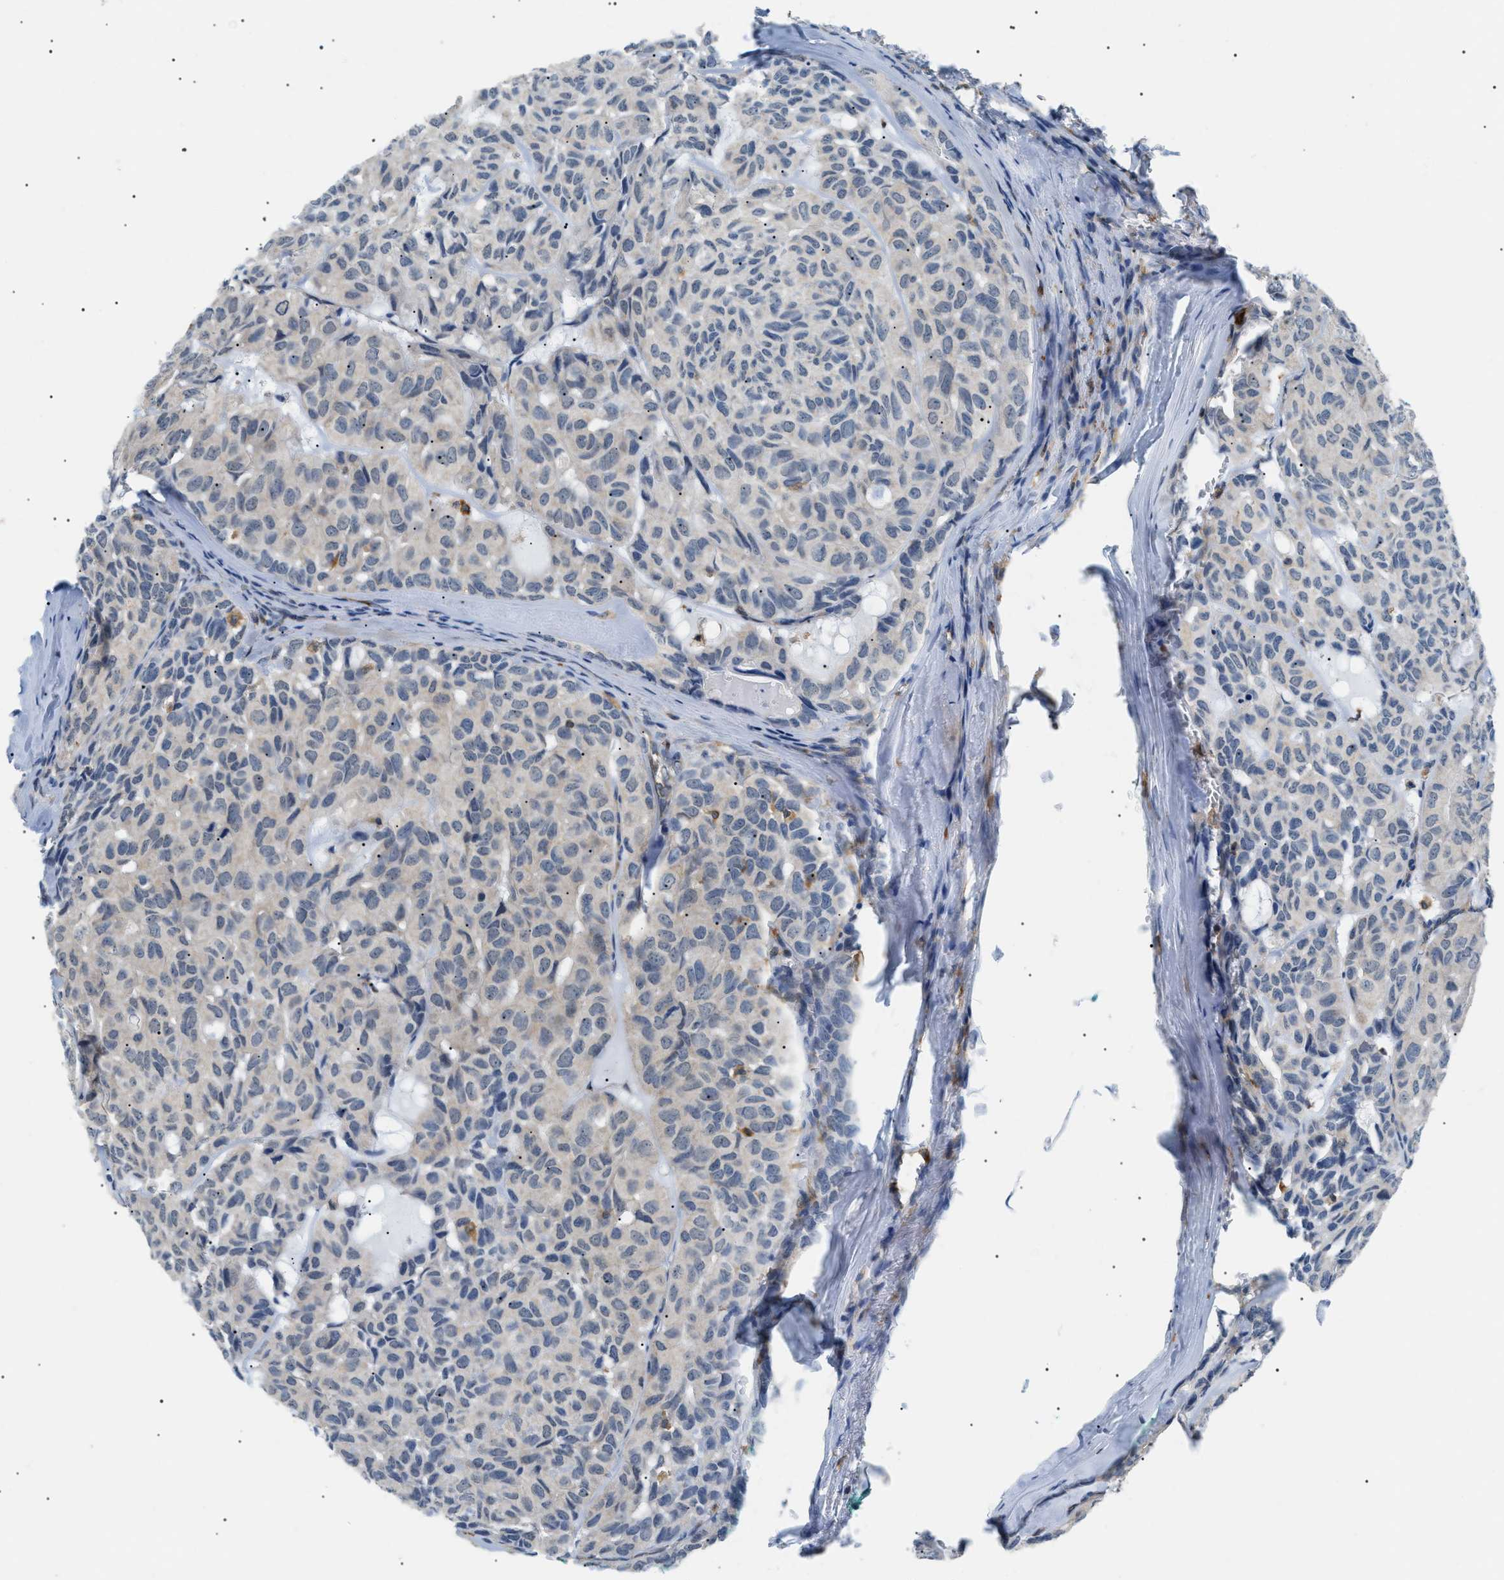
{"staining": {"intensity": "negative", "quantity": "none", "location": "none"}, "tissue": "head and neck cancer", "cell_type": "Tumor cells", "image_type": "cancer", "snomed": [{"axis": "morphology", "description": "Adenocarcinoma, NOS"}, {"axis": "topography", "description": "Salivary gland, NOS"}, {"axis": "topography", "description": "Head-Neck"}], "caption": "Head and neck cancer (adenocarcinoma) was stained to show a protein in brown. There is no significant positivity in tumor cells.", "gene": "INPP5D", "patient": {"sex": "female", "age": 76}}